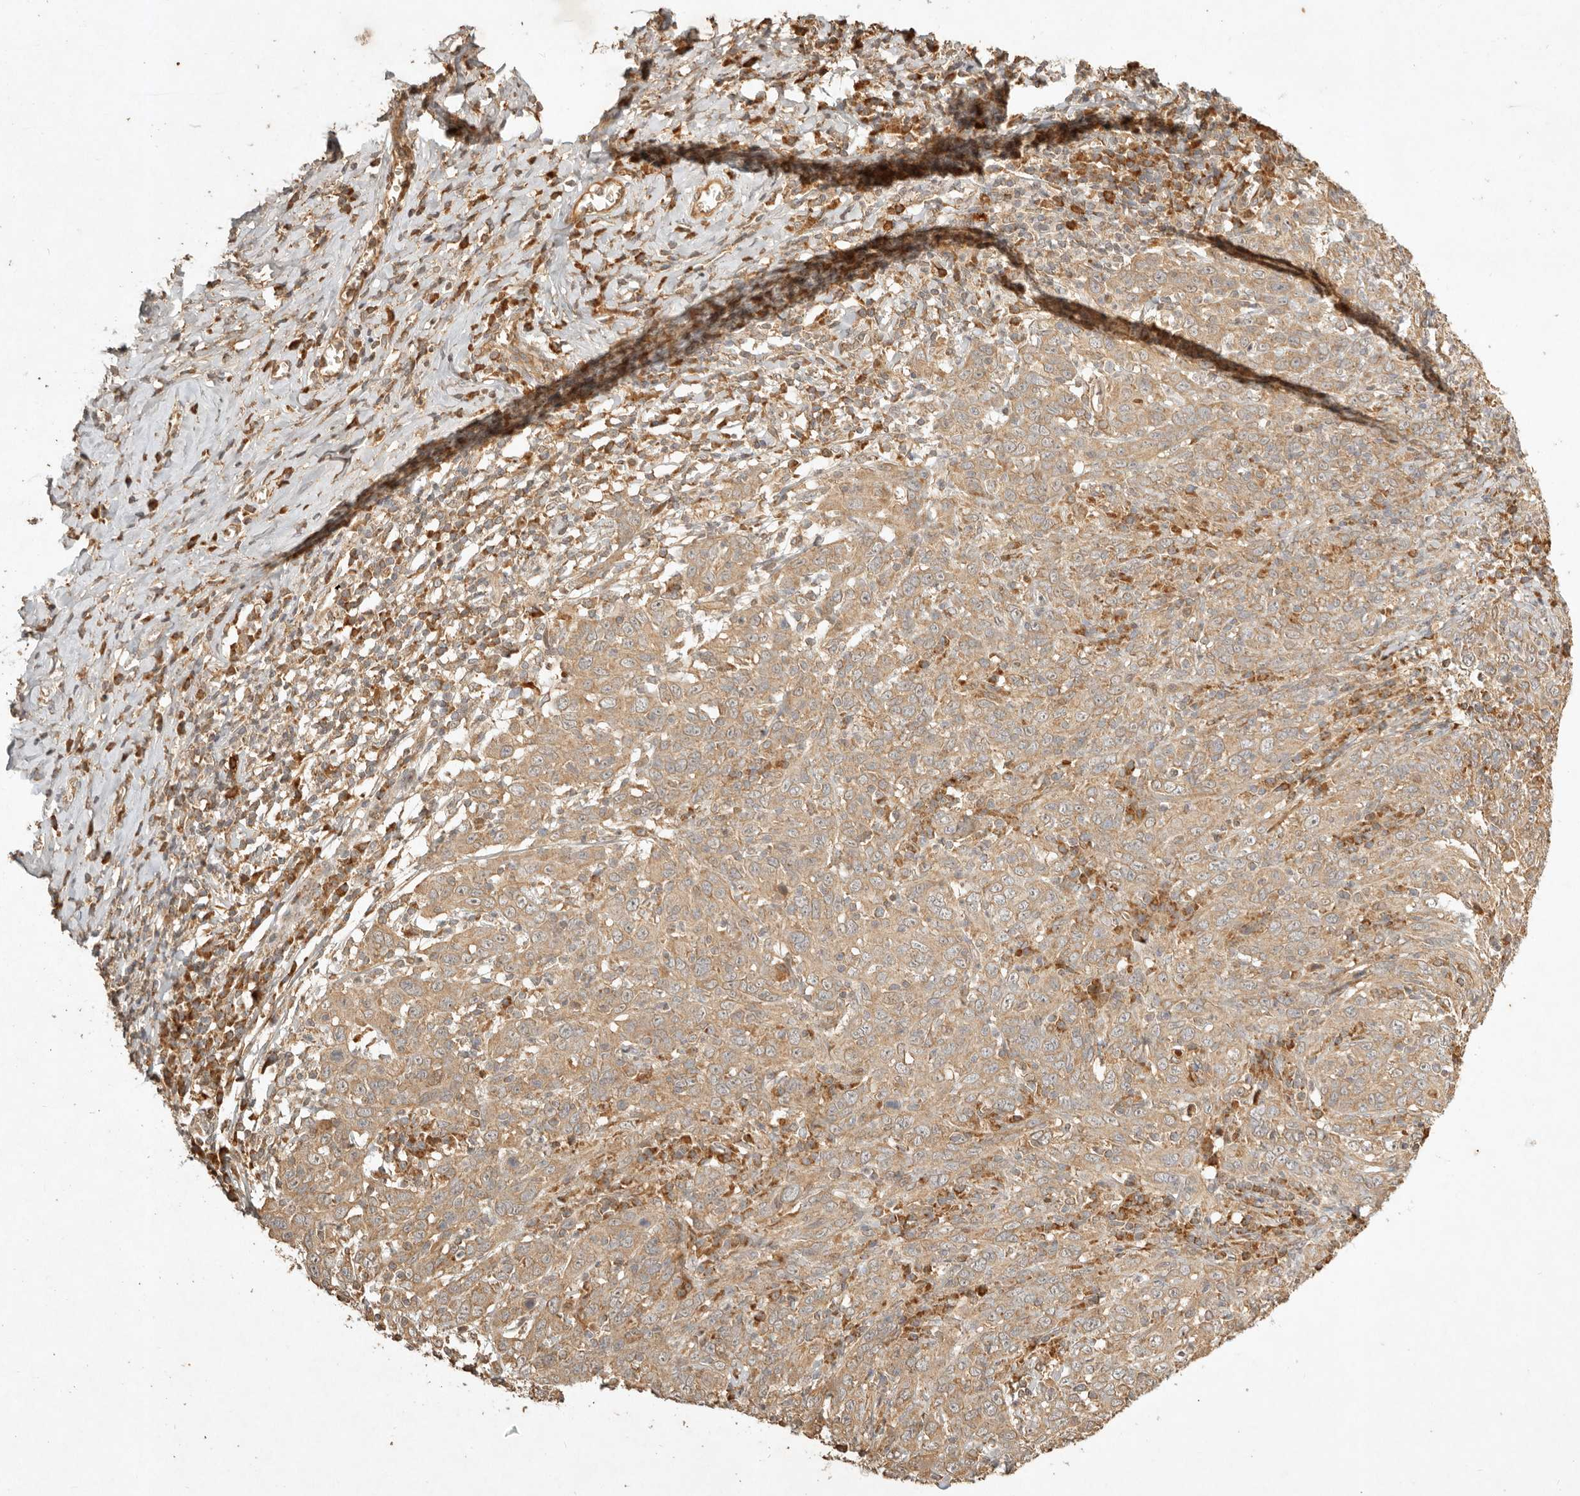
{"staining": {"intensity": "weak", "quantity": ">75%", "location": "cytoplasmic/membranous"}, "tissue": "cervical cancer", "cell_type": "Tumor cells", "image_type": "cancer", "snomed": [{"axis": "morphology", "description": "Squamous cell carcinoma, NOS"}, {"axis": "topography", "description": "Cervix"}], "caption": "Tumor cells exhibit low levels of weak cytoplasmic/membranous staining in about >75% of cells in human squamous cell carcinoma (cervical). The staining is performed using DAB (3,3'-diaminobenzidine) brown chromogen to label protein expression. The nuclei are counter-stained blue using hematoxylin.", "gene": "CLEC4C", "patient": {"sex": "female", "age": 46}}